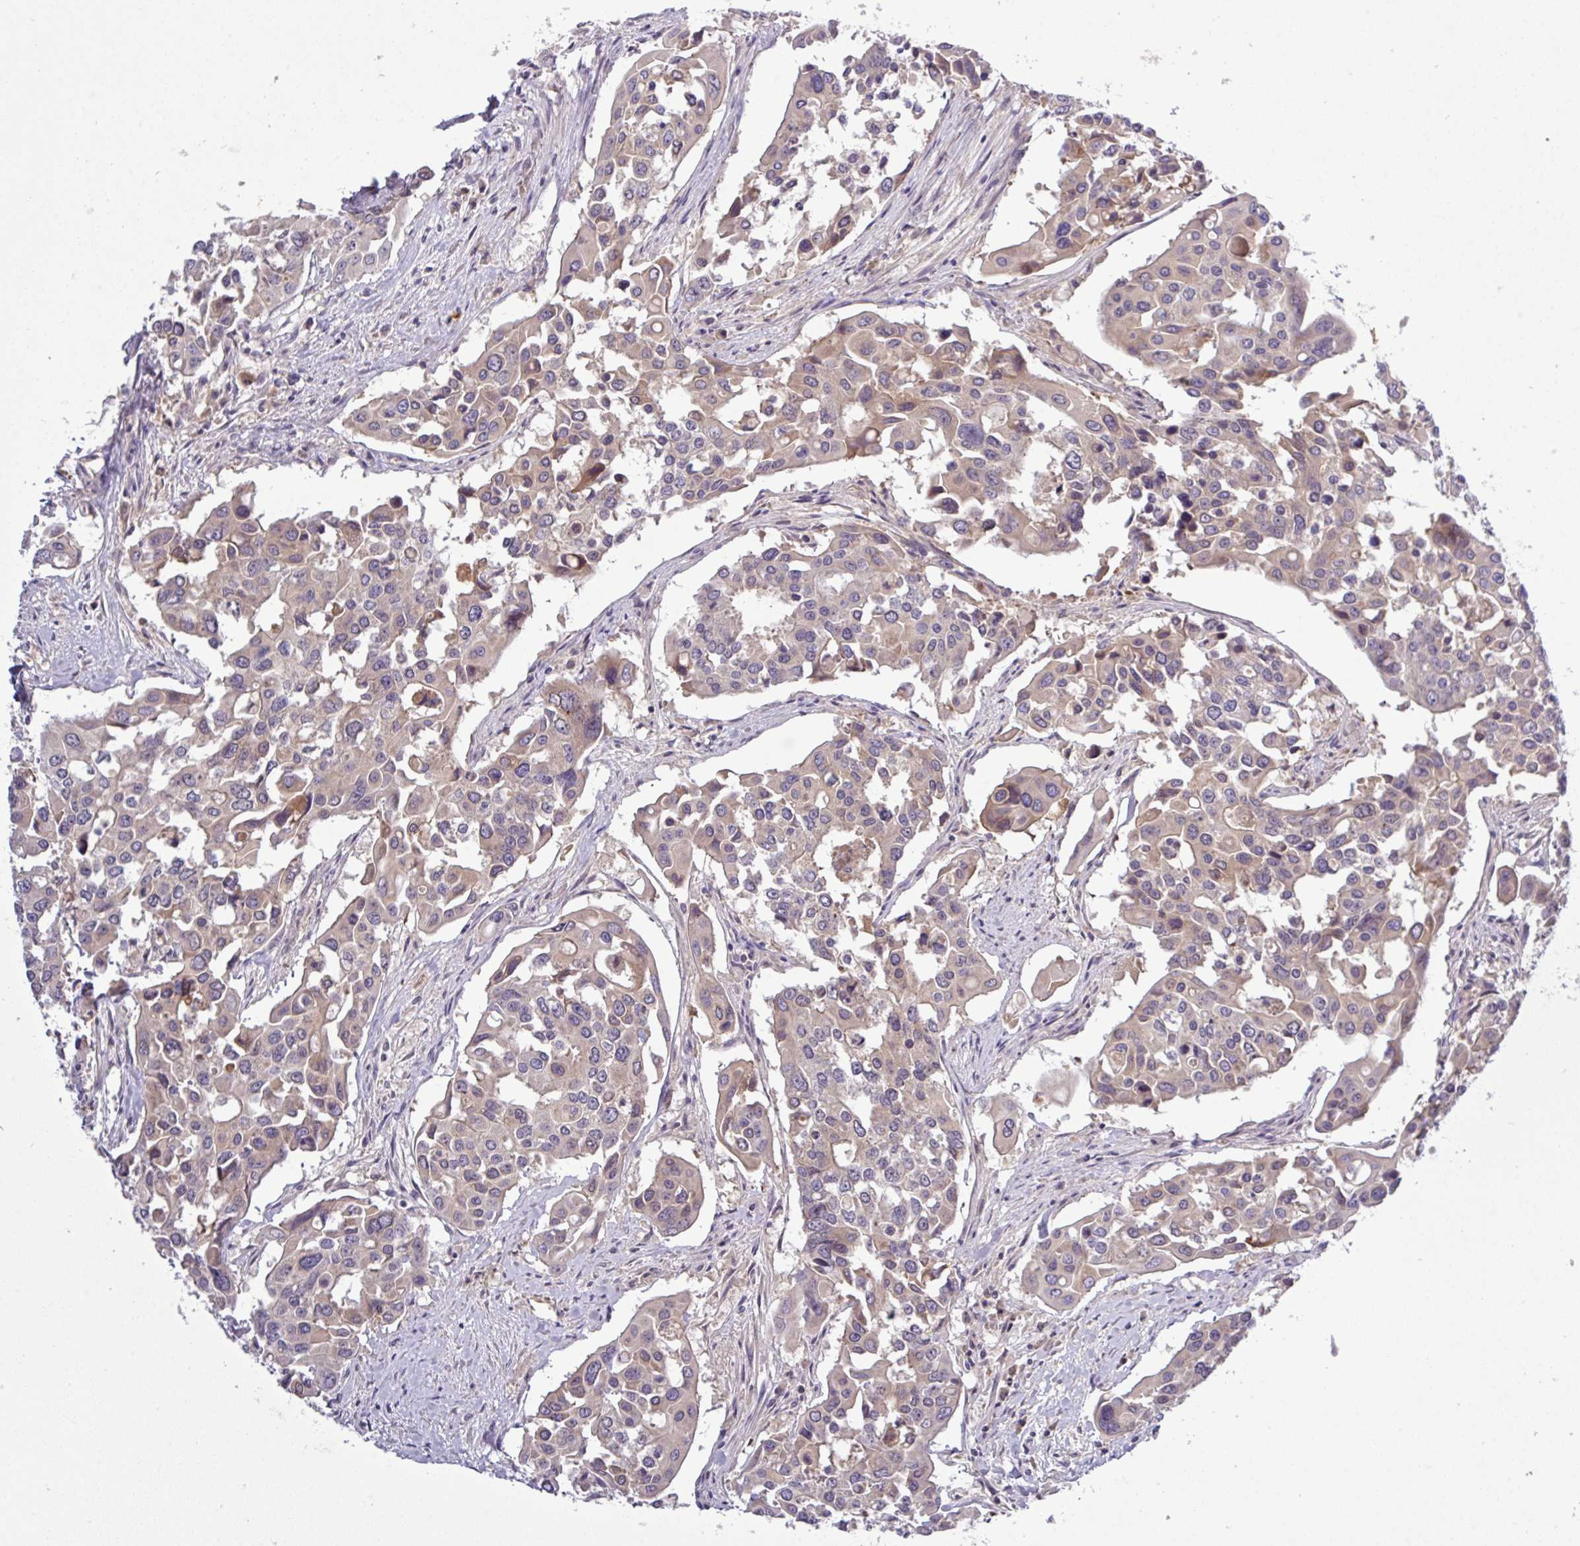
{"staining": {"intensity": "weak", "quantity": "<25%", "location": "cytoplasmic/membranous"}, "tissue": "colorectal cancer", "cell_type": "Tumor cells", "image_type": "cancer", "snomed": [{"axis": "morphology", "description": "Adenocarcinoma, NOS"}, {"axis": "topography", "description": "Colon"}], "caption": "The photomicrograph shows no staining of tumor cells in colorectal cancer (adenocarcinoma).", "gene": "TMEM62", "patient": {"sex": "male", "age": 77}}